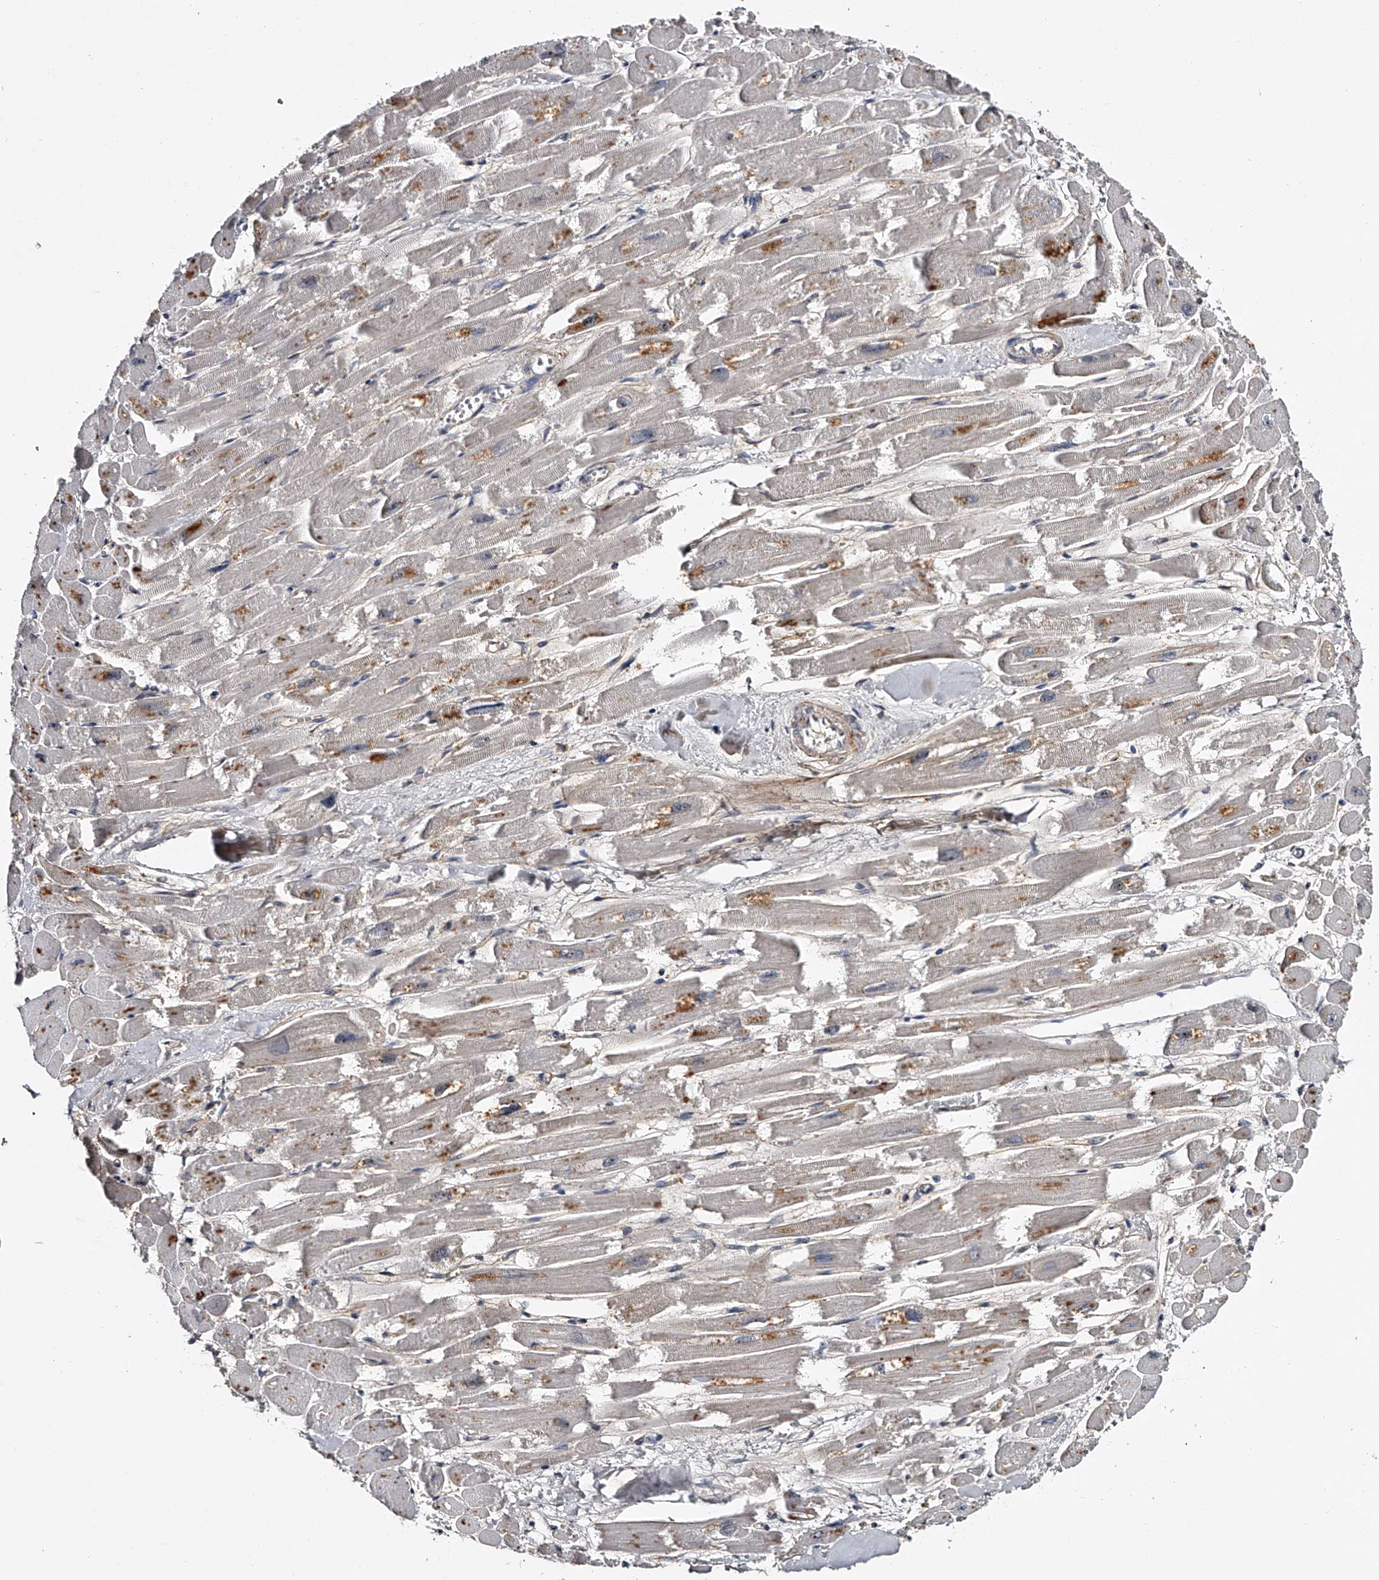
{"staining": {"intensity": "weak", "quantity": "<25%", "location": "cytoplasmic/membranous"}, "tissue": "heart muscle", "cell_type": "Cardiomyocytes", "image_type": "normal", "snomed": [{"axis": "morphology", "description": "Normal tissue, NOS"}, {"axis": "topography", "description": "Heart"}], "caption": "The histopathology image shows no significant expression in cardiomyocytes of heart muscle. (Stains: DAB immunohistochemistry (IHC) with hematoxylin counter stain, Microscopy: brightfield microscopy at high magnification).", "gene": "MDN1", "patient": {"sex": "male", "age": 54}}